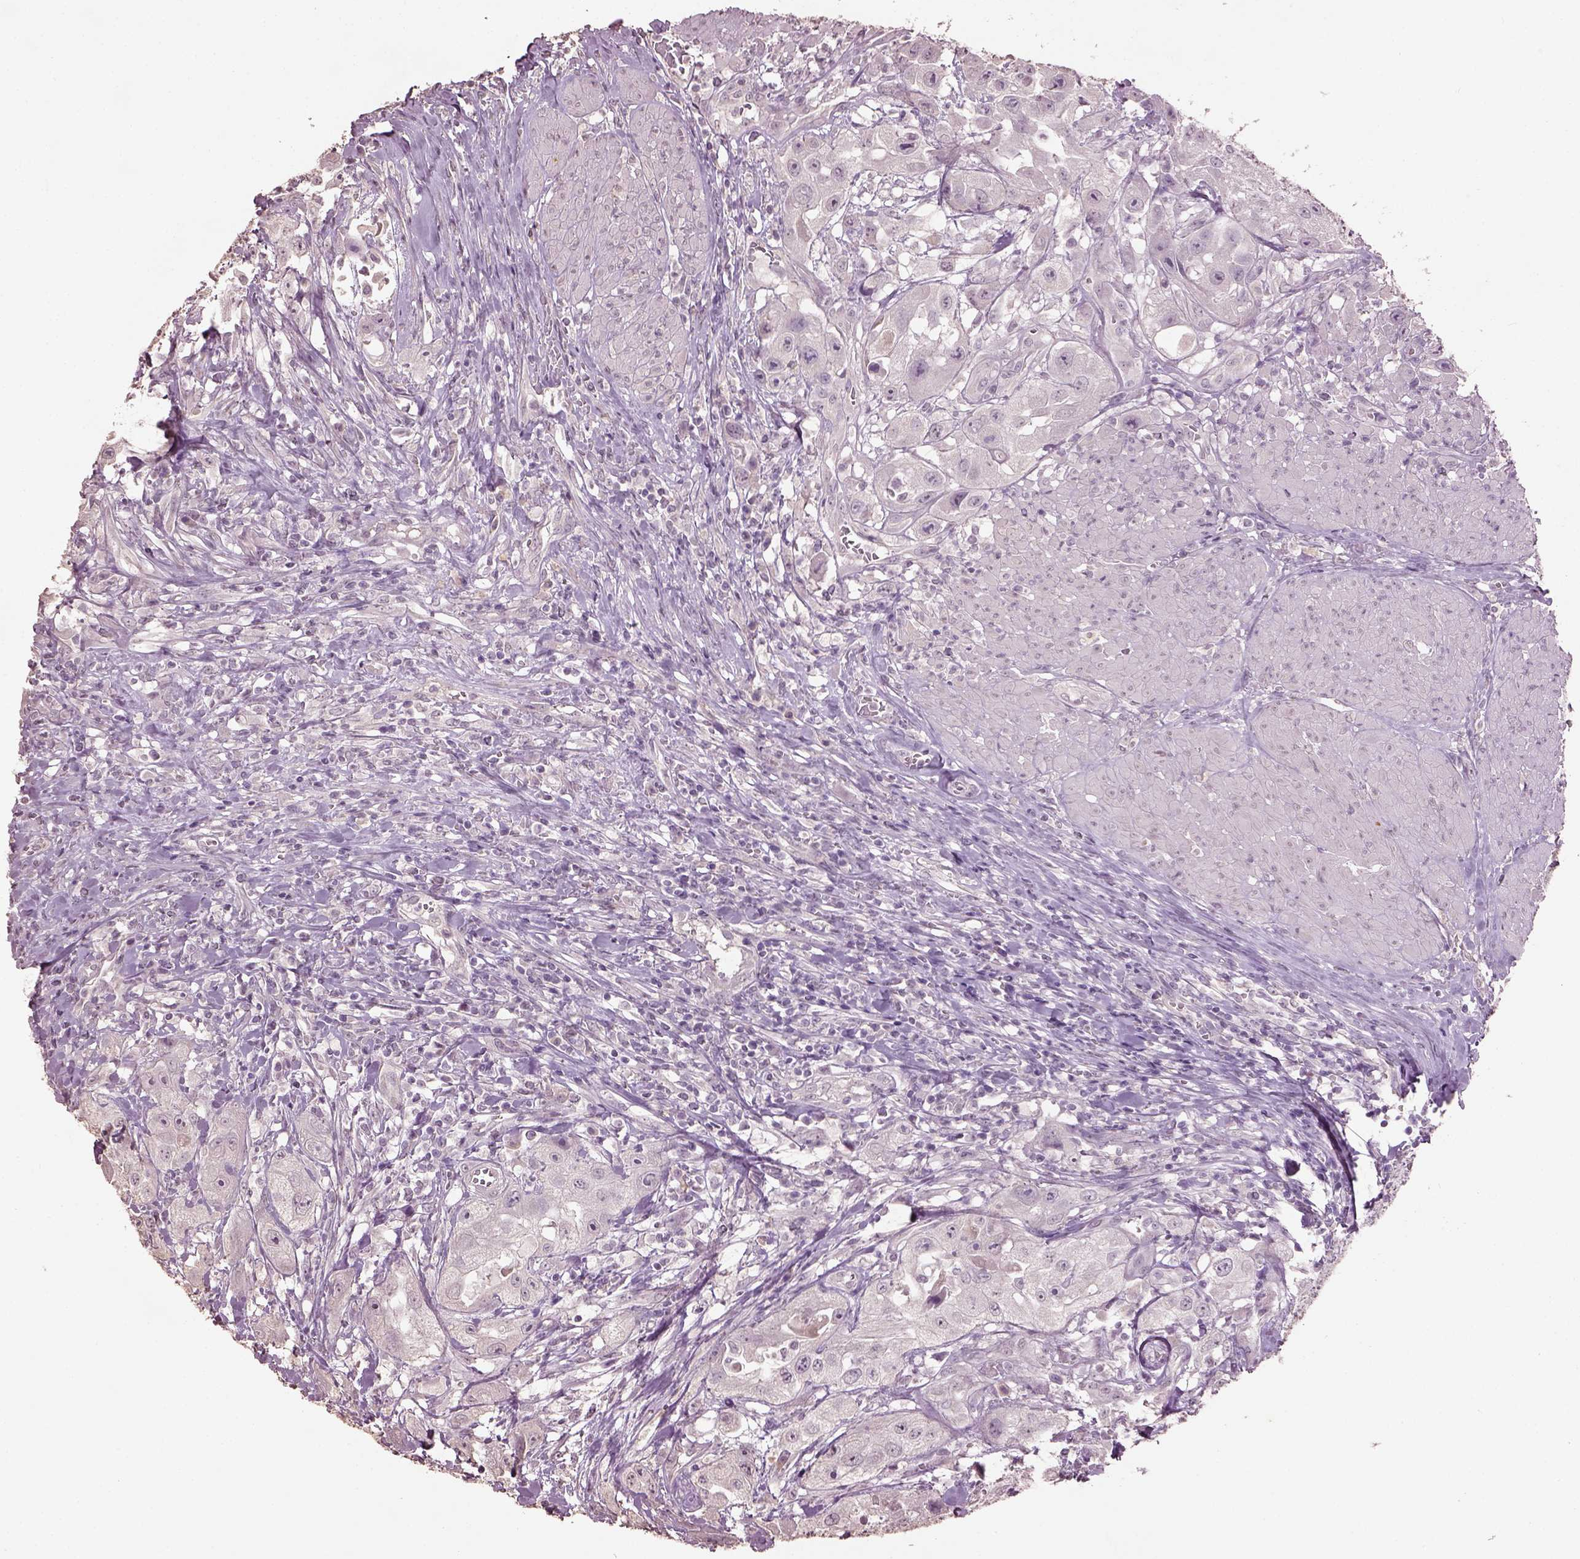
{"staining": {"intensity": "negative", "quantity": "none", "location": "none"}, "tissue": "urothelial cancer", "cell_type": "Tumor cells", "image_type": "cancer", "snomed": [{"axis": "morphology", "description": "Urothelial carcinoma, High grade"}, {"axis": "topography", "description": "Urinary bladder"}], "caption": "Tumor cells are negative for protein expression in human urothelial carcinoma (high-grade). Nuclei are stained in blue.", "gene": "KCNIP3", "patient": {"sex": "male", "age": 79}}